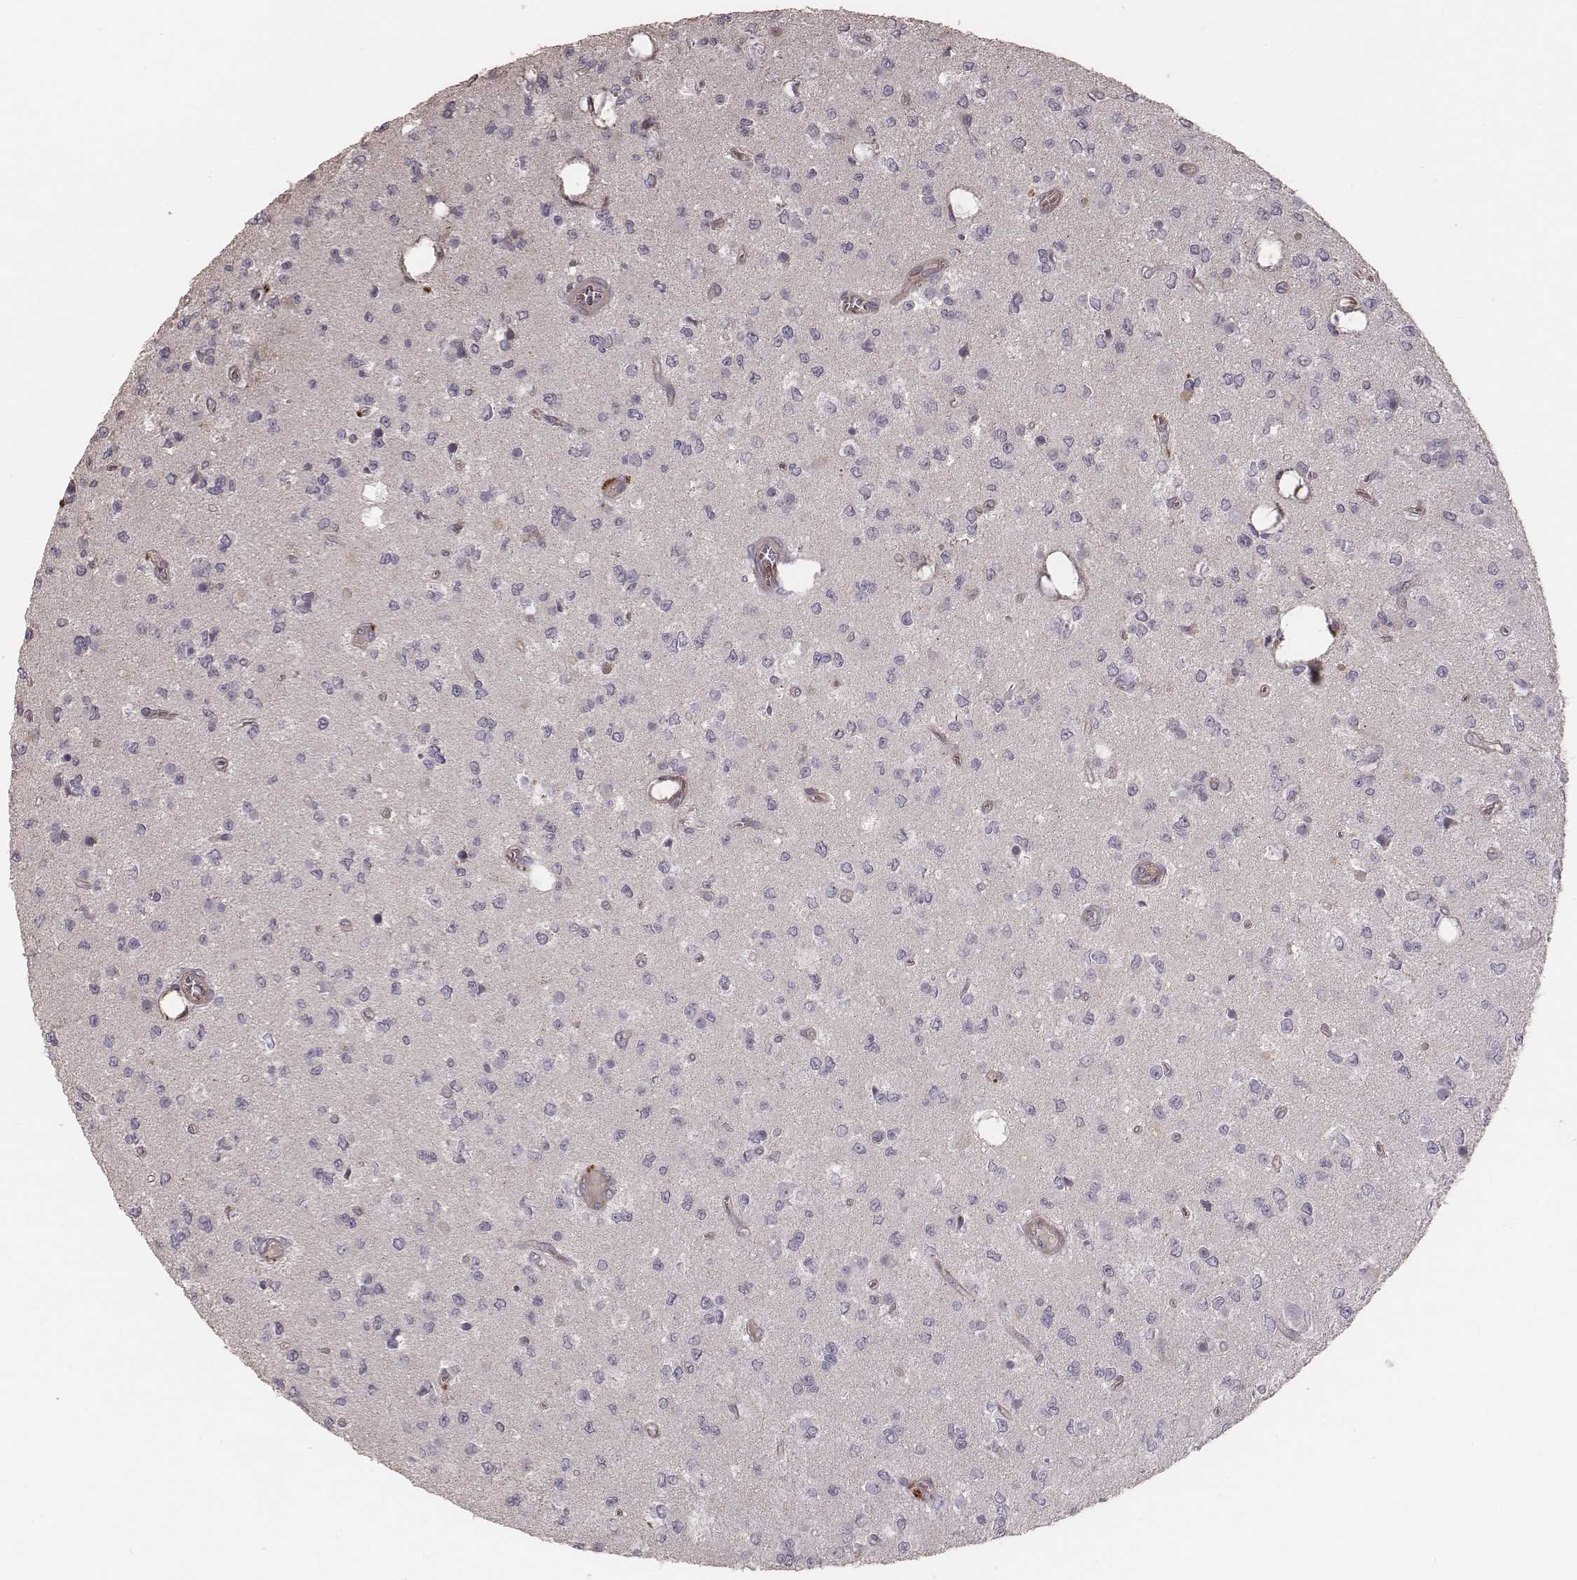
{"staining": {"intensity": "negative", "quantity": "none", "location": "none"}, "tissue": "glioma", "cell_type": "Tumor cells", "image_type": "cancer", "snomed": [{"axis": "morphology", "description": "Glioma, malignant, Low grade"}, {"axis": "topography", "description": "Brain"}], "caption": "This is a image of immunohistochemistry staining of low-grade glioma (malignant), which shows no expression in tumor cells.", "gene": "OTOGL", "patient": {"sex": "female", "age": 45}}